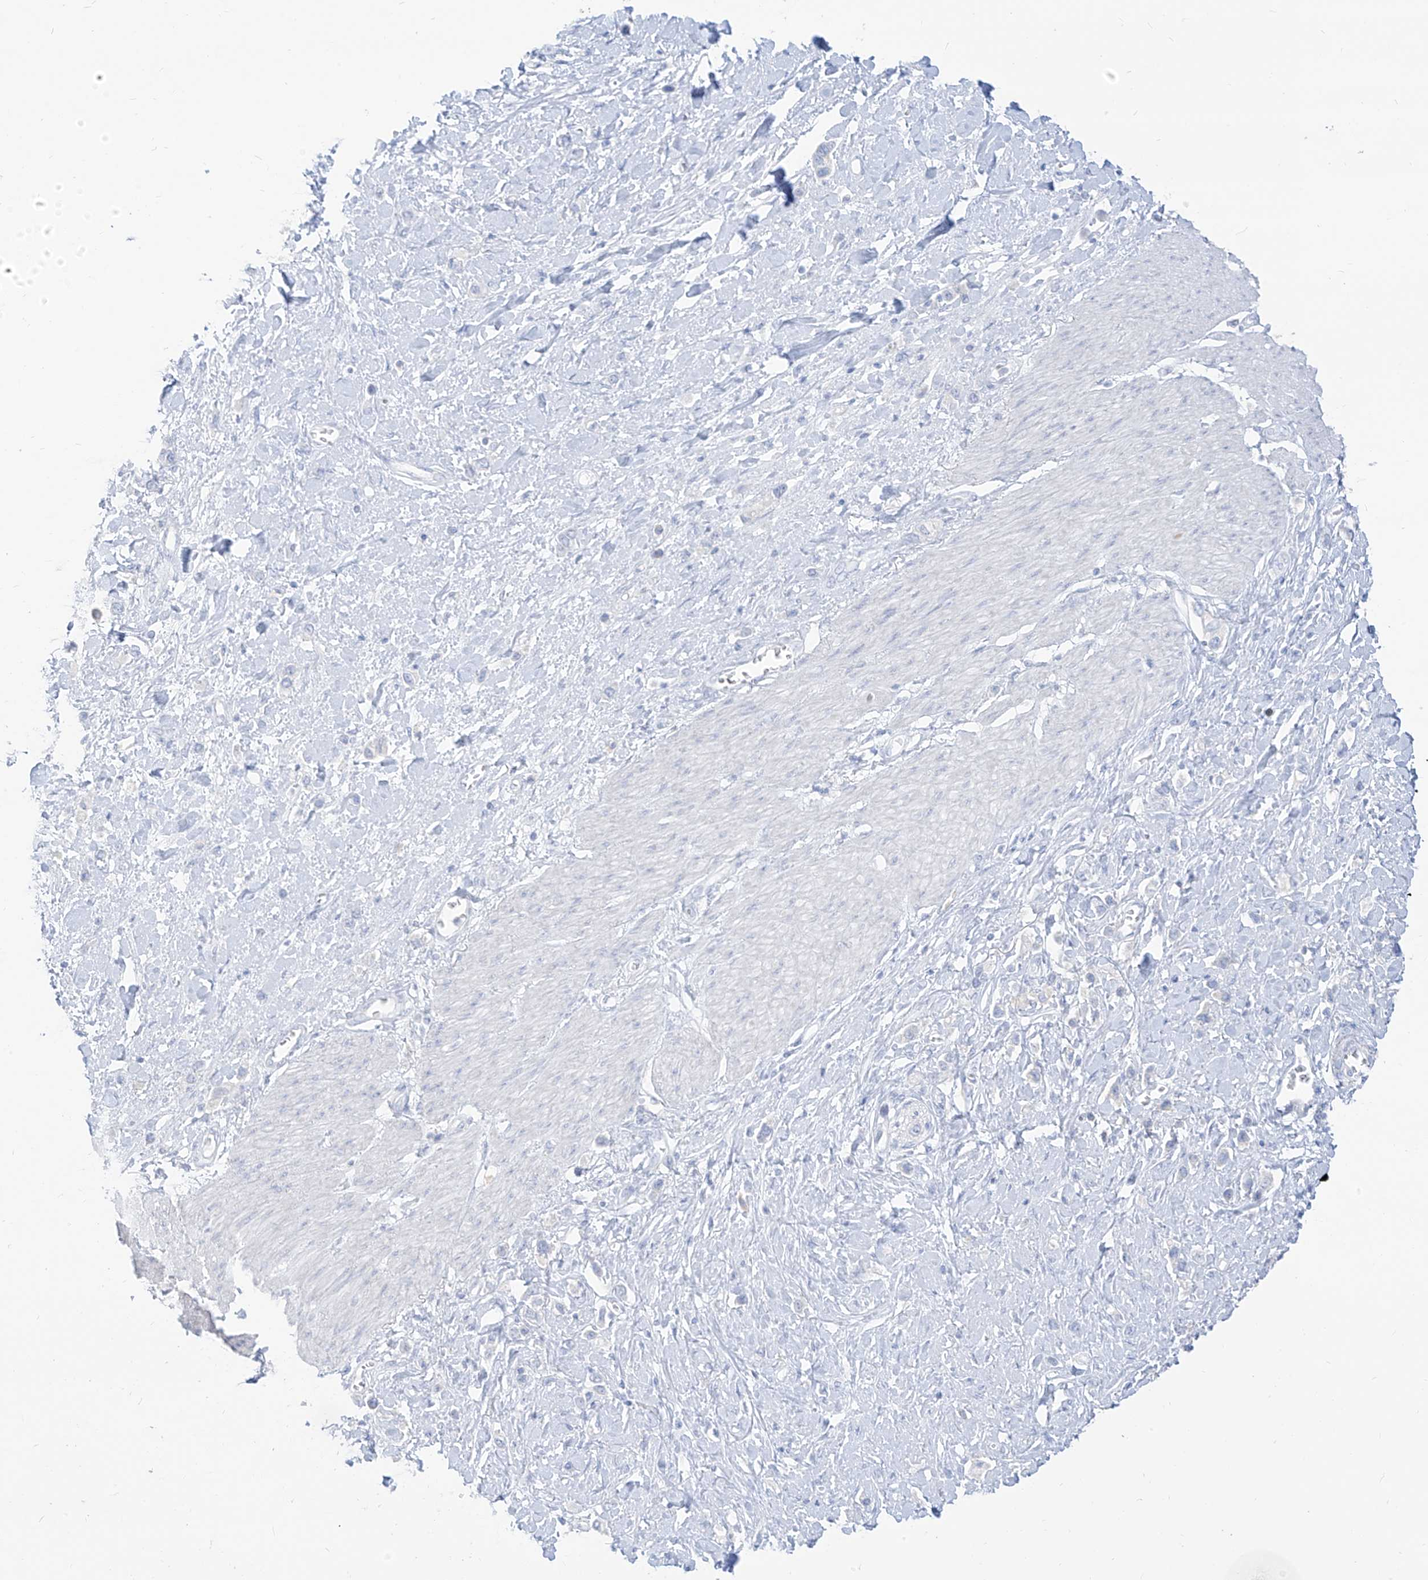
{"staining": {"intensity": "negative", "quantity": "none", "location": "none"}, "tissue": "stomach cancer", "cell_type": "Tumor cells", "image_type": "cancer", "snomed": [{"axis": "morphology", "description": "Normal tissue, NOS"}, {"axis": "morphology", "description": "Adenocarcinoma, NOS"}, {"axis": "topography", "description": "Stomach, upper"}, {"axis": "topography", "description": "Stomach"}], "caption": "A high-resolution image shows IHC staining of stomach adenocarcinoma, which reveals no significant positivity in tumor cells.", "gene": "ARHGEF40", "patient": {"sex": "female", "age": 65}}